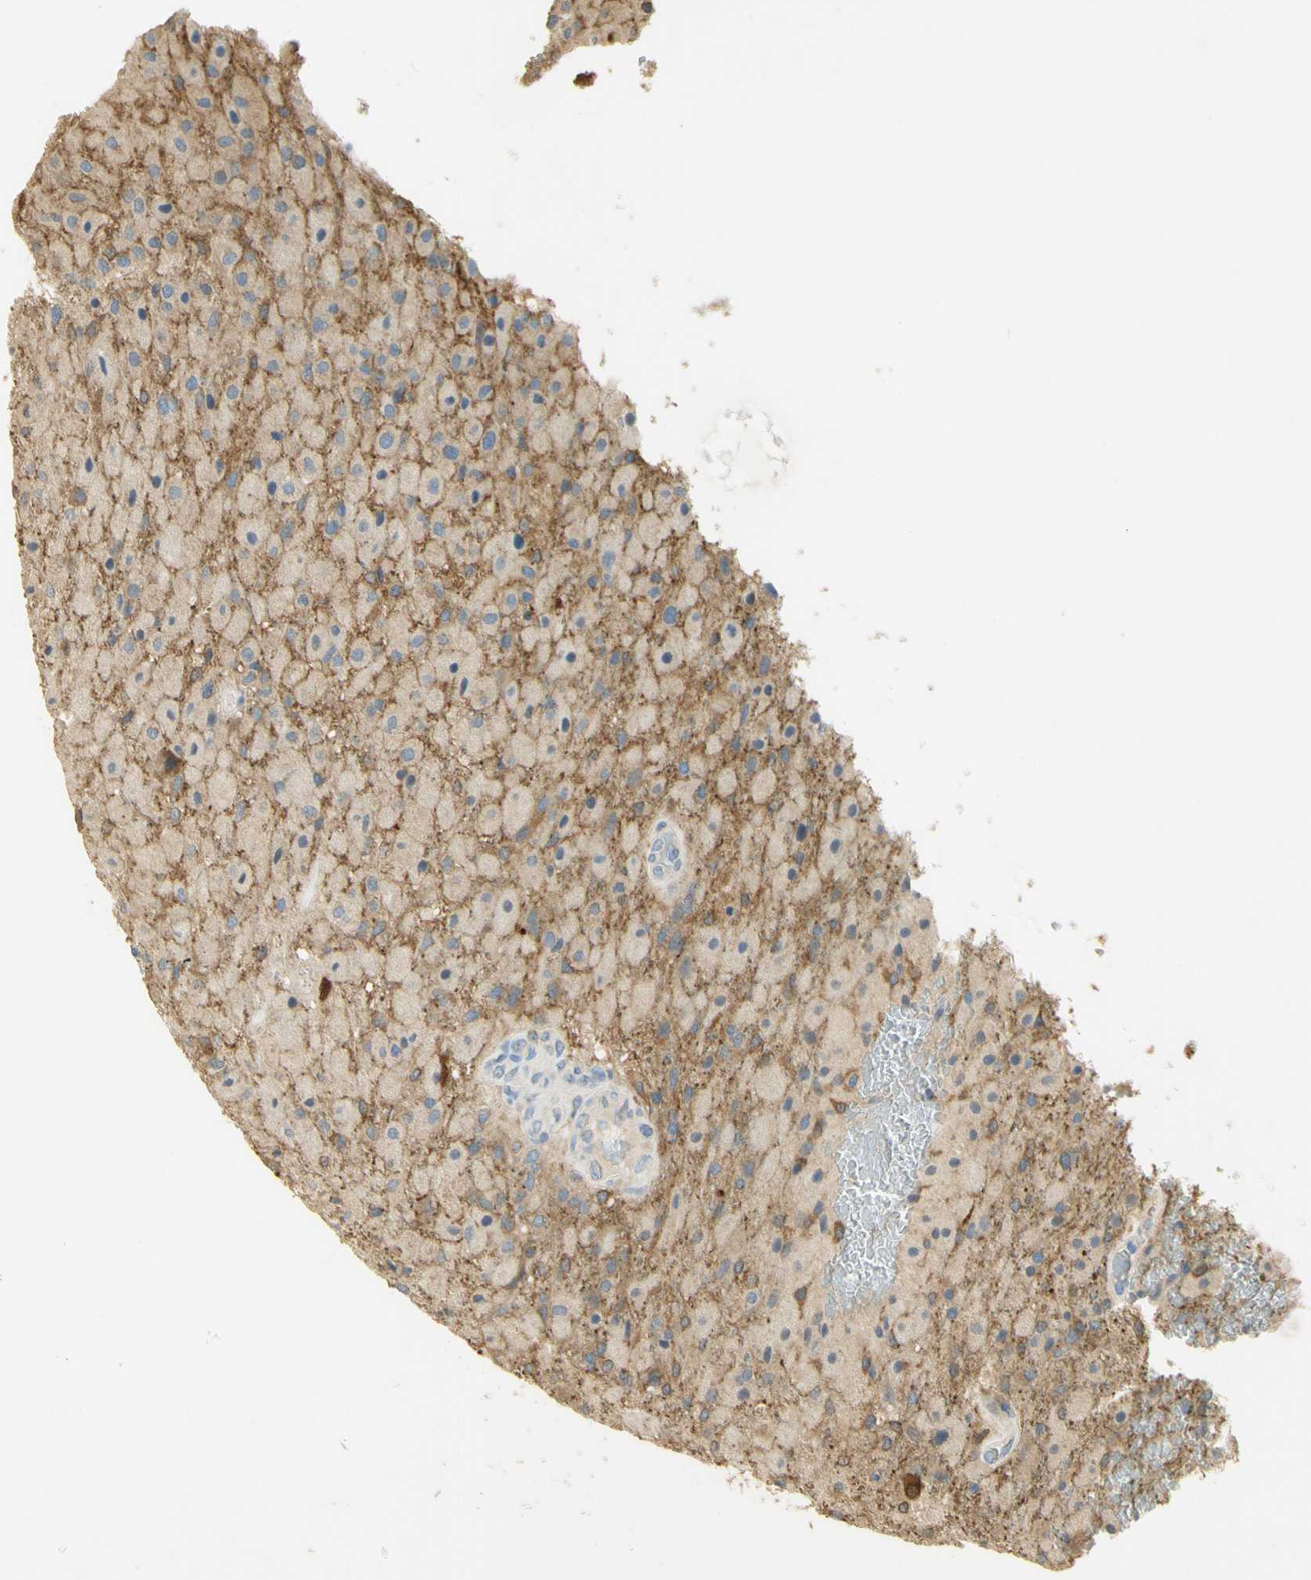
{"staining": {"intensity": "weak", "quantity": ">75%", "location": "cytoplasmic/membranous"}, "tissue": "glioma", "cell_type": "Tumor cells", "image_type": "cancer", "snomed": [{"axis": "morphology", "description": "Normal tissue, NOS"}, {"axis": "morphology", "description": "Glioma, malignant, High grade"}, {"axis": "topography", "description": "Cerebral cortex"}], "caption": "This is a micrograph of IHC staining of glioma, which shows weak staining in the cytoplasmic/membranous of tumor cells.", "gene": "PAK1", "patient": {"sex": "male", "age": 77}}